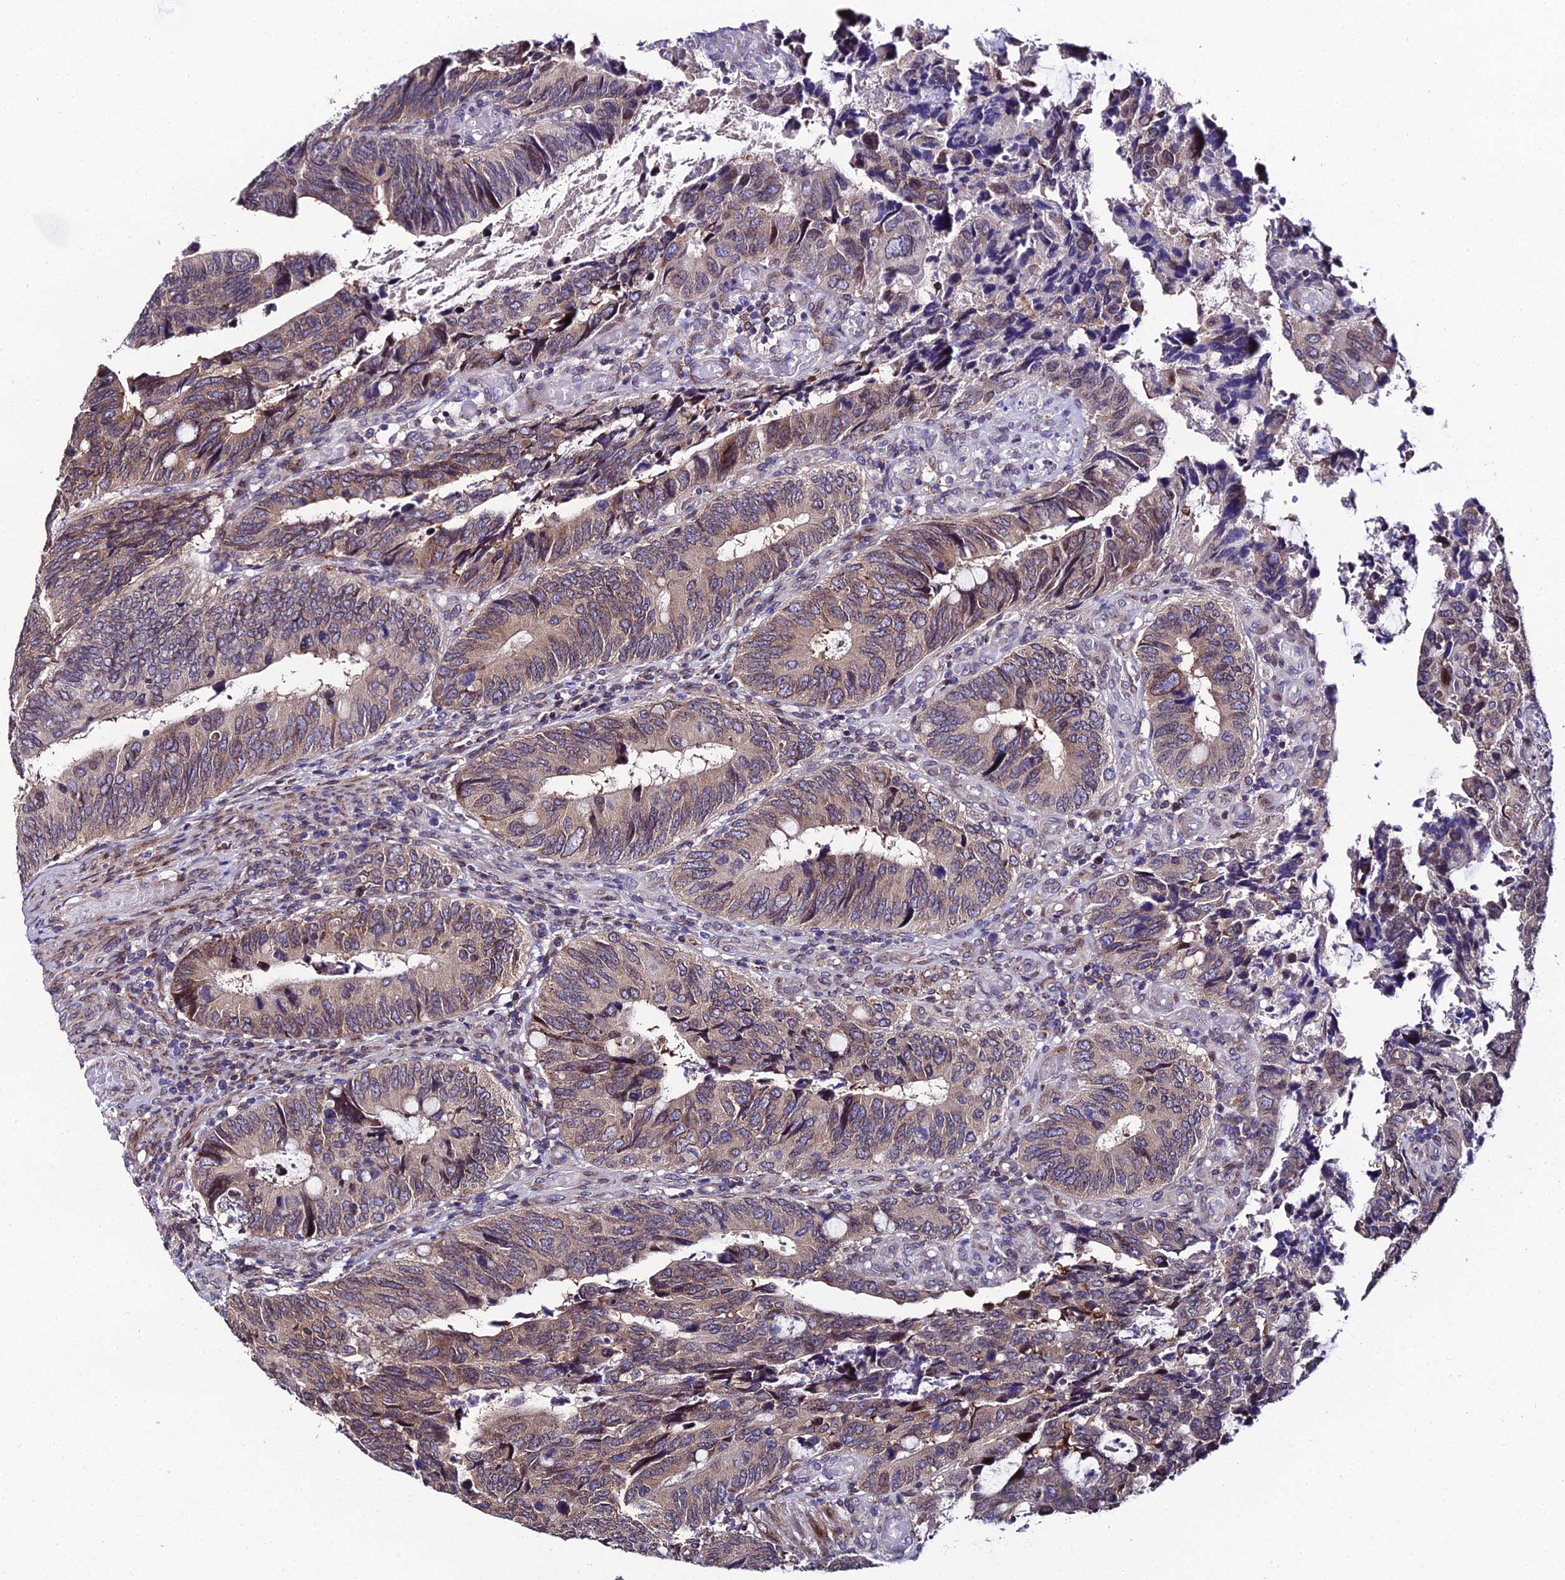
{"staining": {"intensity": "moderate", "quantity": "25%-75%", "location": "cytoplasmic/membranous"}, "tissue": "colorectal cancer", "cell_type": "Tumor cells", "image_type": "cancer", "snomed": [{"axis": "morphology", "description": "Adenocarcinoma, NOS"}, {"axis": "topography", "description": "Colon"}], "caption": "Immunohistochemical staining of colorectal cancer reveals medium levels of moderate cytoplasmic/membranous staining in about 25%-75% of tumor cells.", "gene": "DDX19A", "patient": {"sex": "male", "age": 87}}